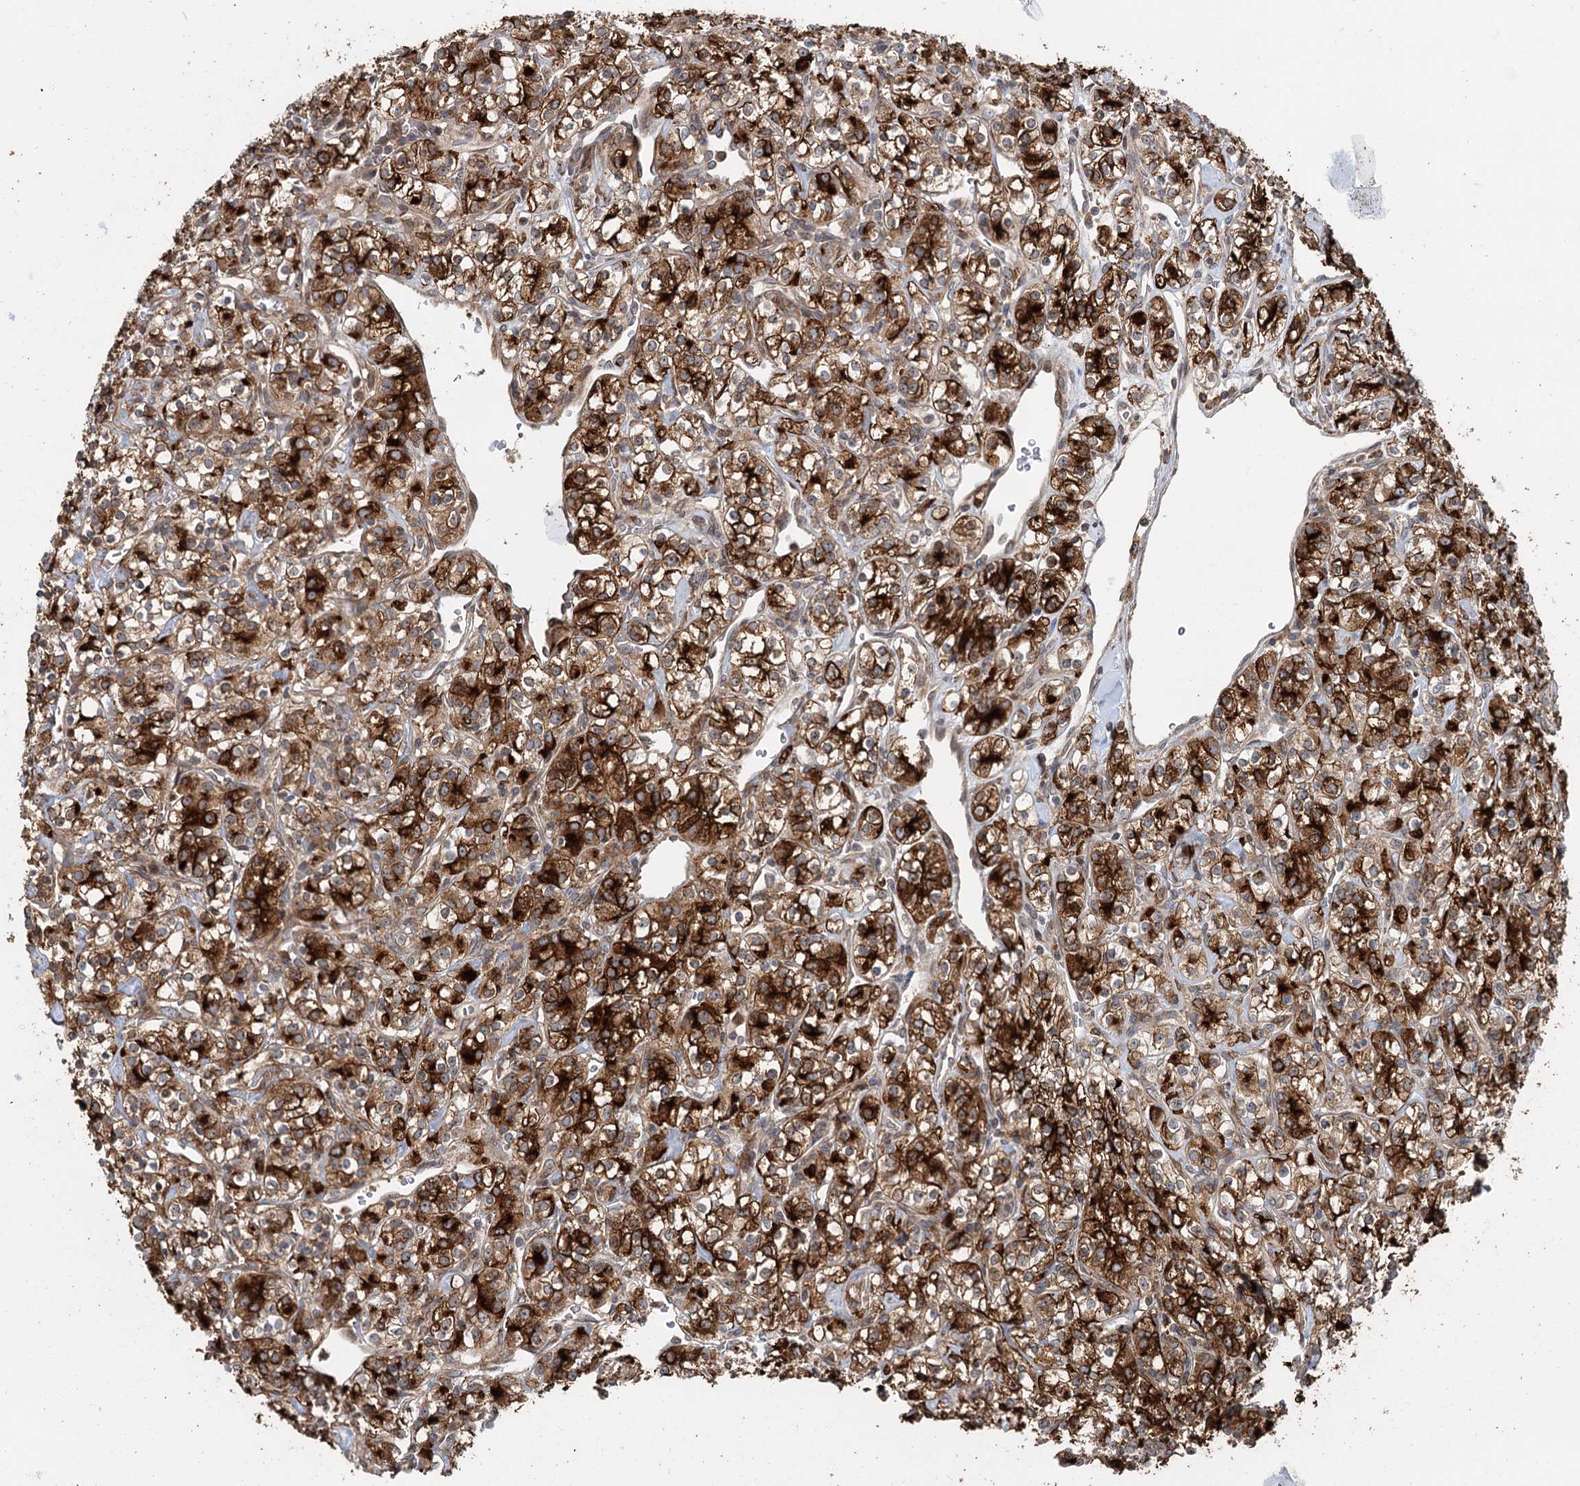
{"staining": {"intensity": "strong", "quantity": ">75%", "location": "cytoplasmic/membranous"}, "tissue": "renal cancer", "cell_type": "Tumor cells", "image_type": "cancer", "snomed": [{"axis": "morphology", "description": "Adenocarcinoma, NOS"}, {"axis": "topography", "description": "Kidney"}], "caption": "An immunohistochemistry micrograph of neoplastic tissue is shown. Protein staining in brown highlights strong cytoplasmic/membranous positivity in adenocarcinoma (renal) within tumor cells. (DAB (3,3'-diaminobenzidine) IHC with brightfield microscopy, high magnification).", "gene": "RNF111", "patient": {"sex": "male", "age": 77}}